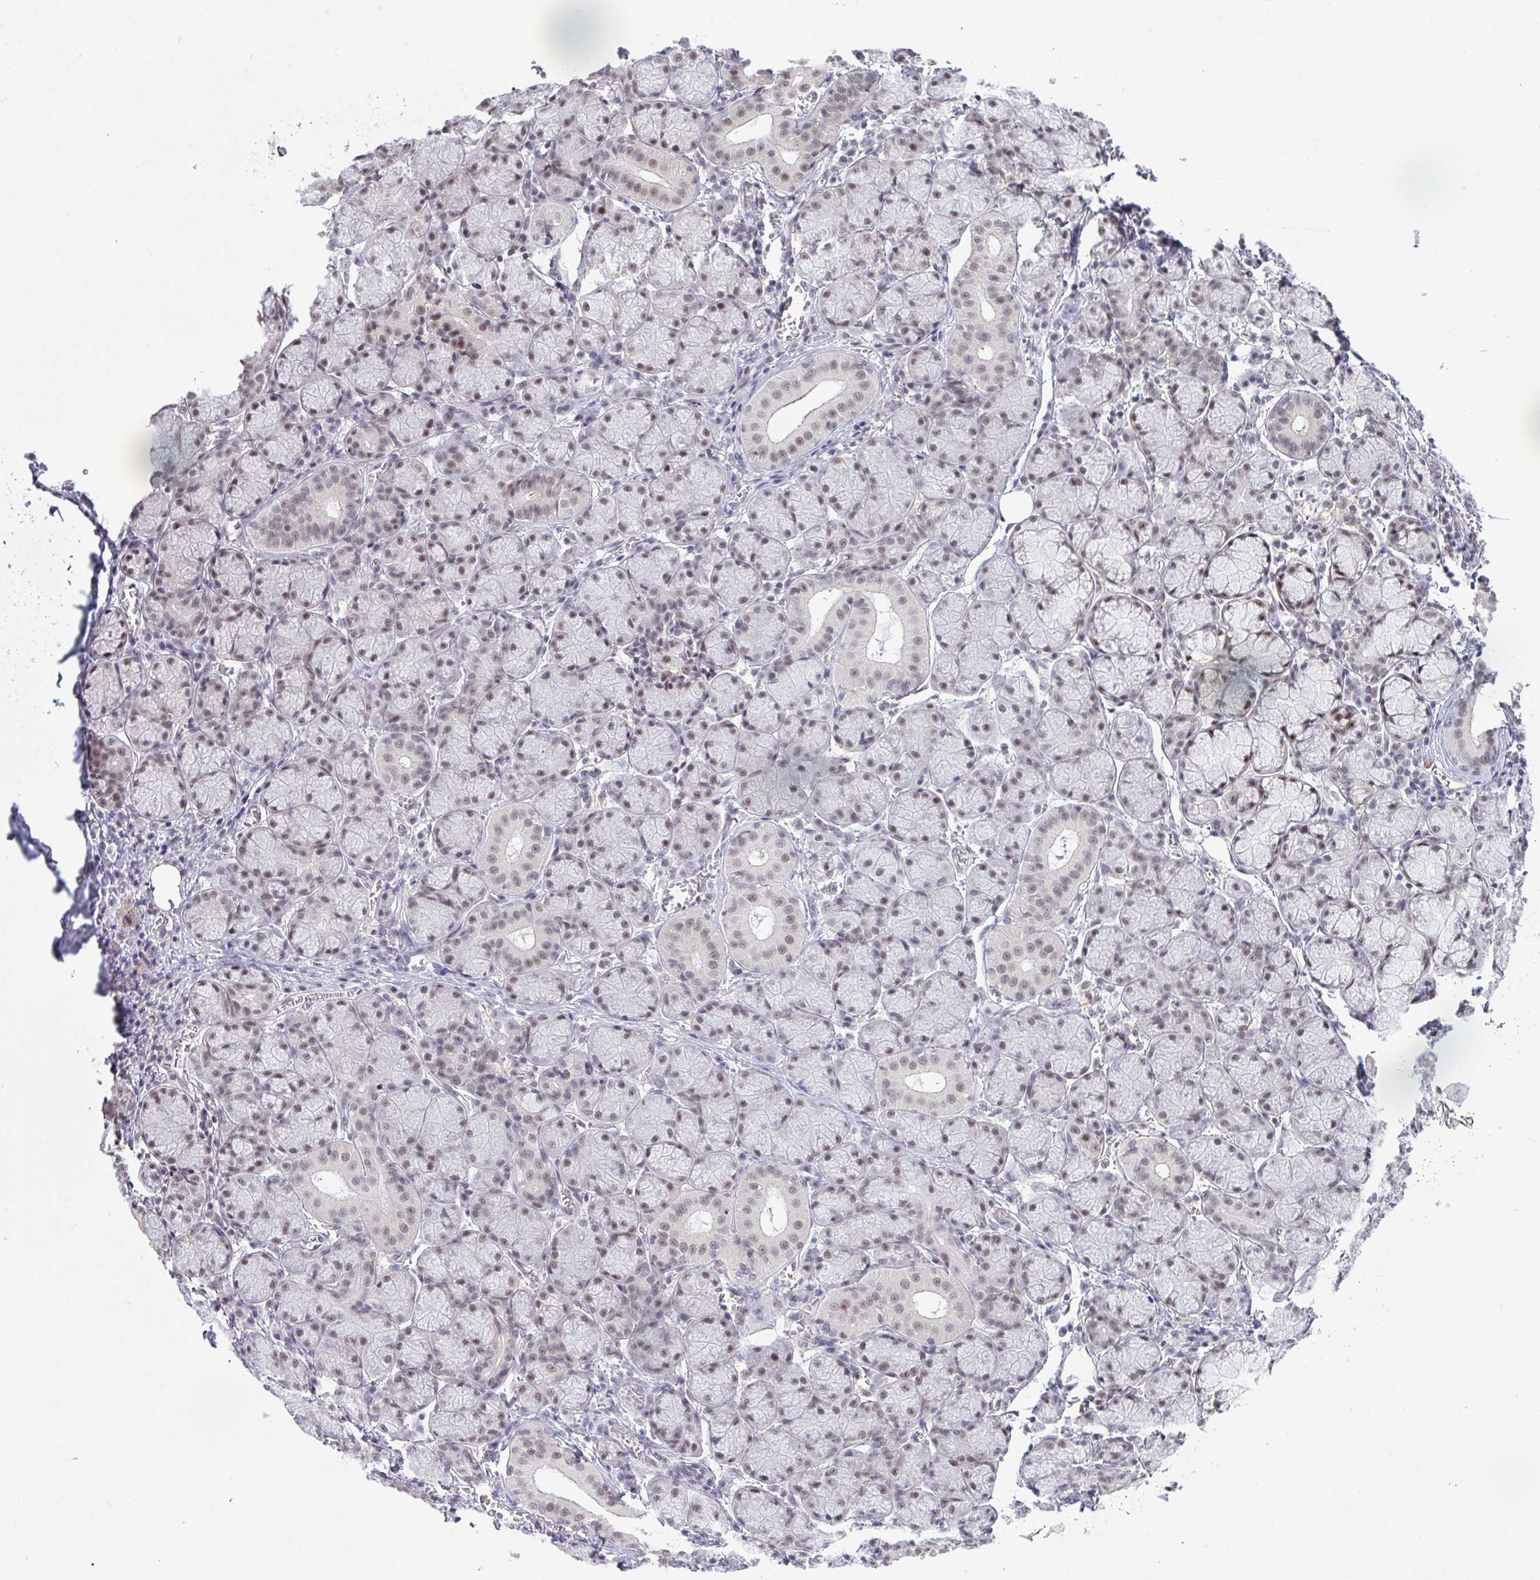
{"staining": {"intensity": "moderate", "quantity": "25%-75%", "location": "nuclear"}, "tissue": "salivary gland", "cell_type": "Glandular cells", "image_type": "normal", "snomed": [{"axis": "morphology", "description": "Normal tissue, NOS"}, {"axis": "topography", "description": "Salivary gland"}], "caption": "Normal salivary gland was stained to show a protein in brown. There is medium levels of moderate nuclear positivity in approximately 25%-75% of glandular cells.", "gene": "OR6K3", "patient": {"sex": "female", "age": 24}}